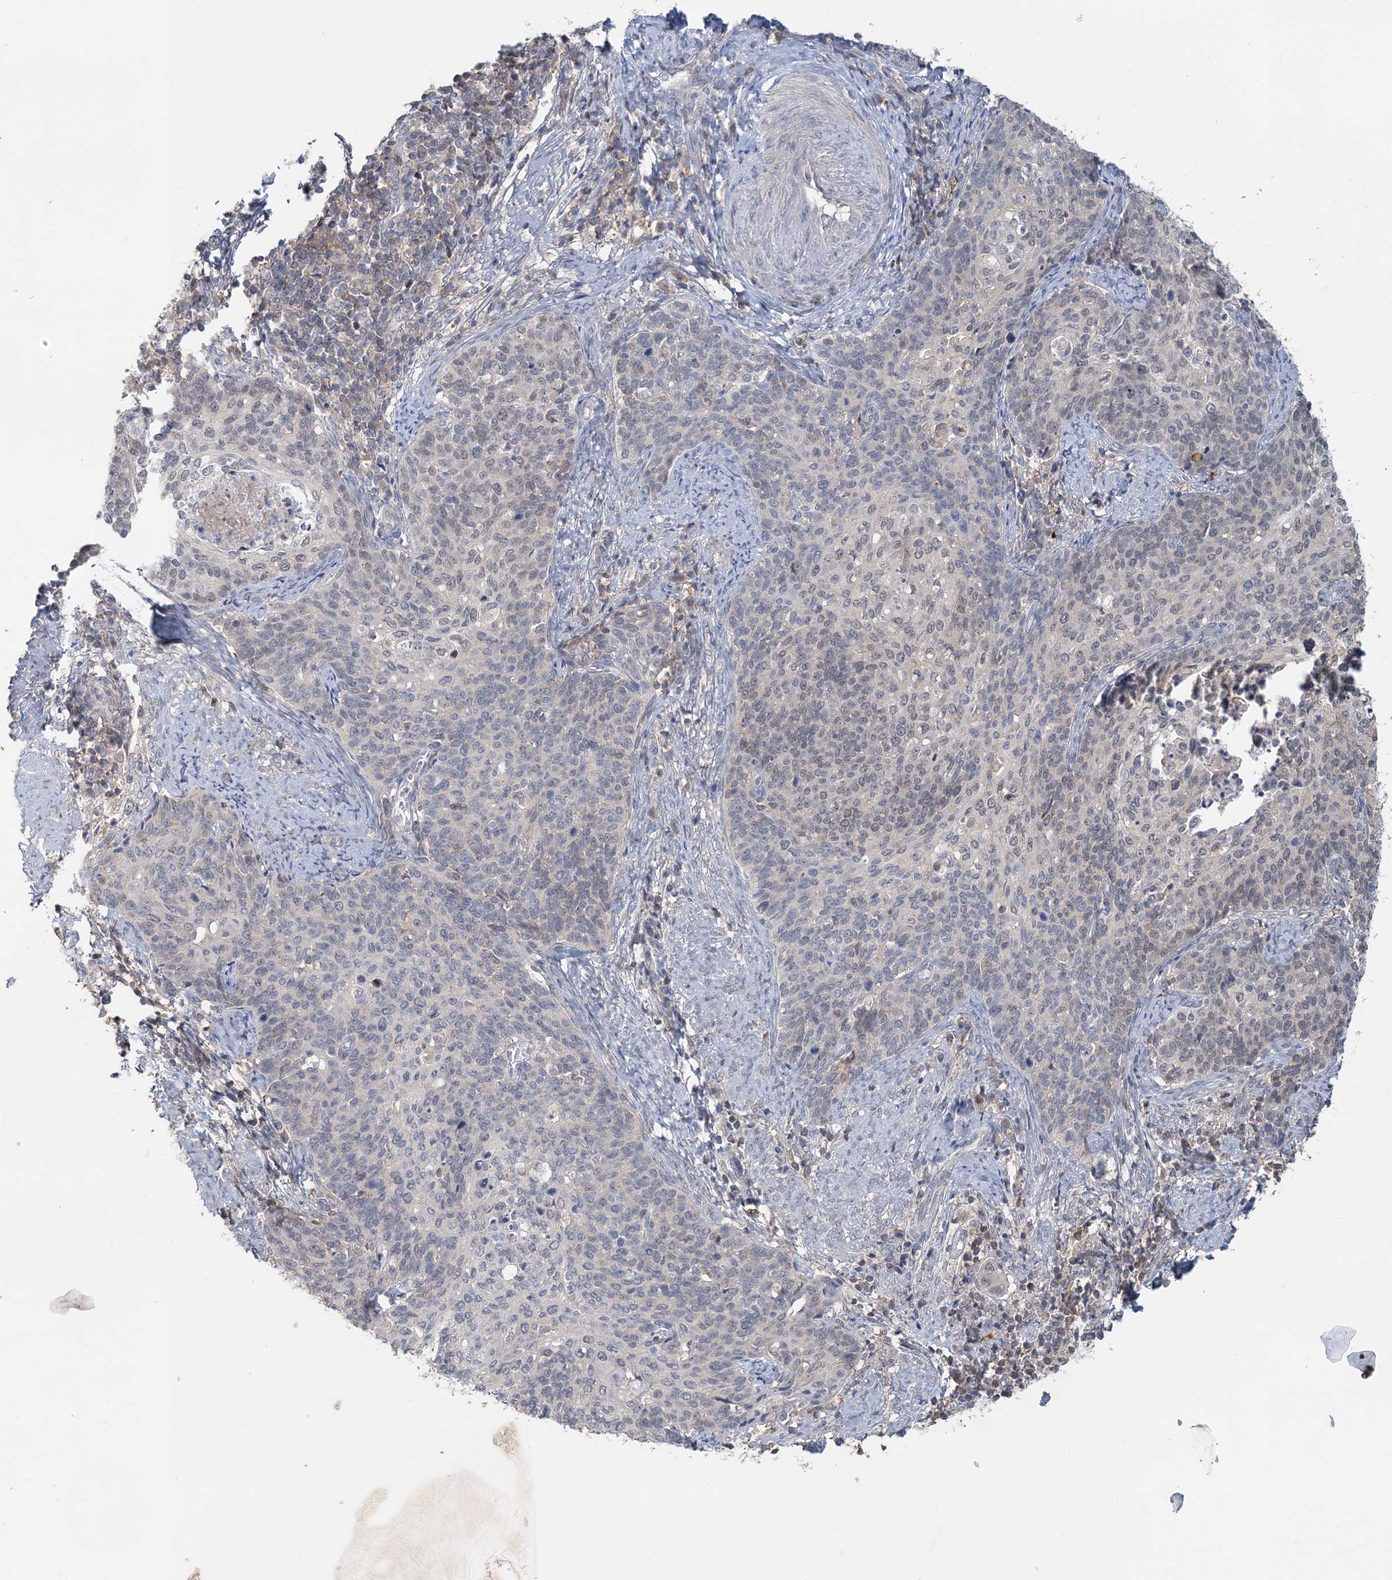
{"staining": {"intensity": "negative", "quantity": "none", "location": "none"}, "tissue": "cervical cancer", "cell_type": "Tumor cells", "image_type": "cancer", "snomed": [{"axis": "morphology", "description": "Squamous cell carcinoma, NOS"}, {"axis": "topography", "description": "Cervix"}], "caption": "Human cervical cancer stained for a protein using immunohistochemistry (IHC) shows no positivity in tumor cells.", "gene": "RNF25", "patient": {"sex": "female", "age": 39}}